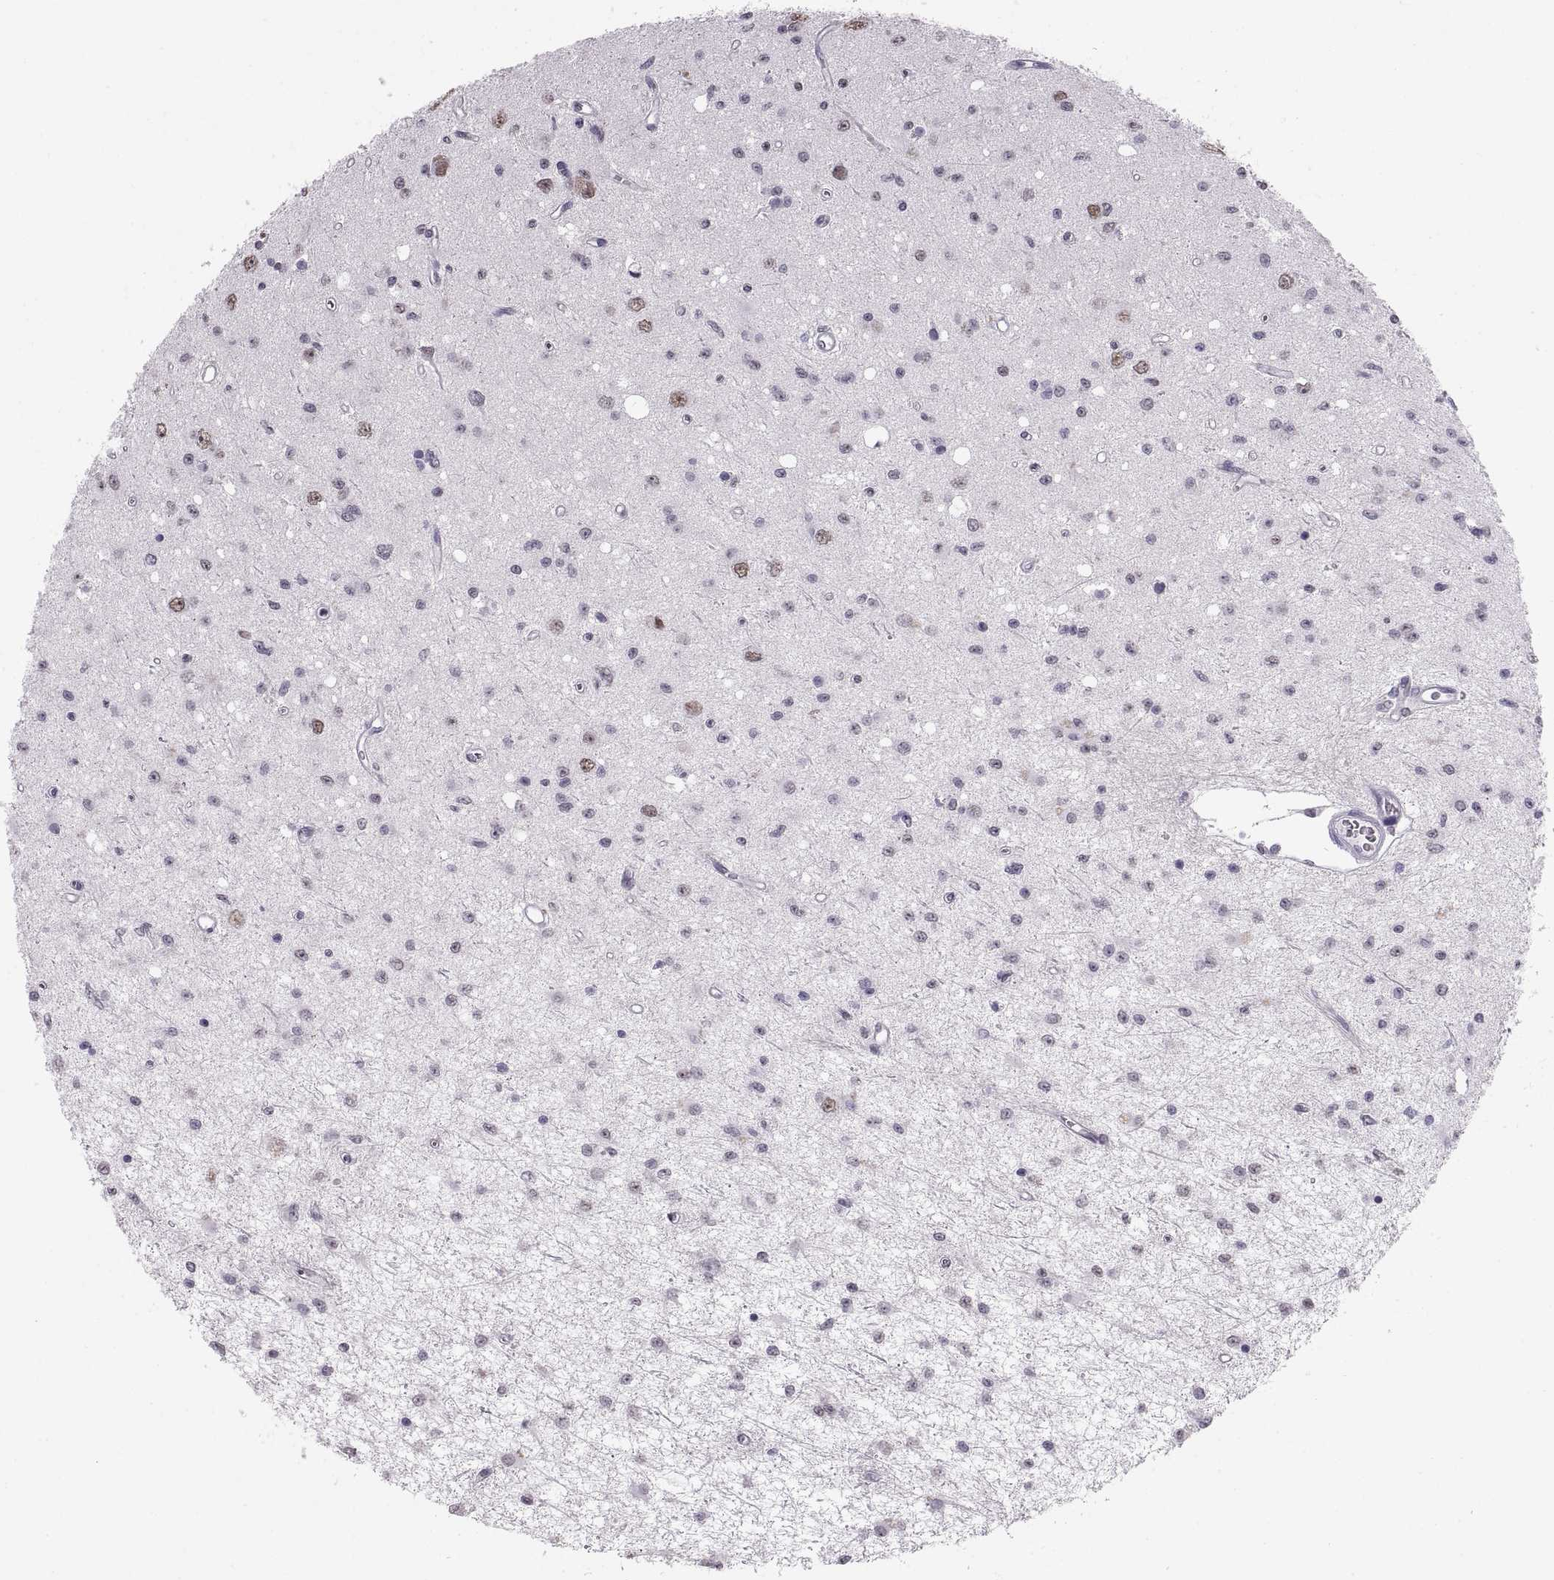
{"staining": {"intensity": "negative", "quantity": "none", "location": "none"}, "tissue": "glioma", "cell_type": "Tumor cells", "image_type": "cancer", "snomed": [{"axis": "morphology", "description": "Glioma, malignant, Low grade"}, {"axis": "topography", "description": "Brain"}], "caption": "IHC image of neoplastic tissue: malignant low-grade glioma stained with DAB (3,3'-diaminobenzidine) reveals no significant protein expression in tumor cells.", "gene": "CARTPT", "patient": {"sex": "female", "age": 45}}